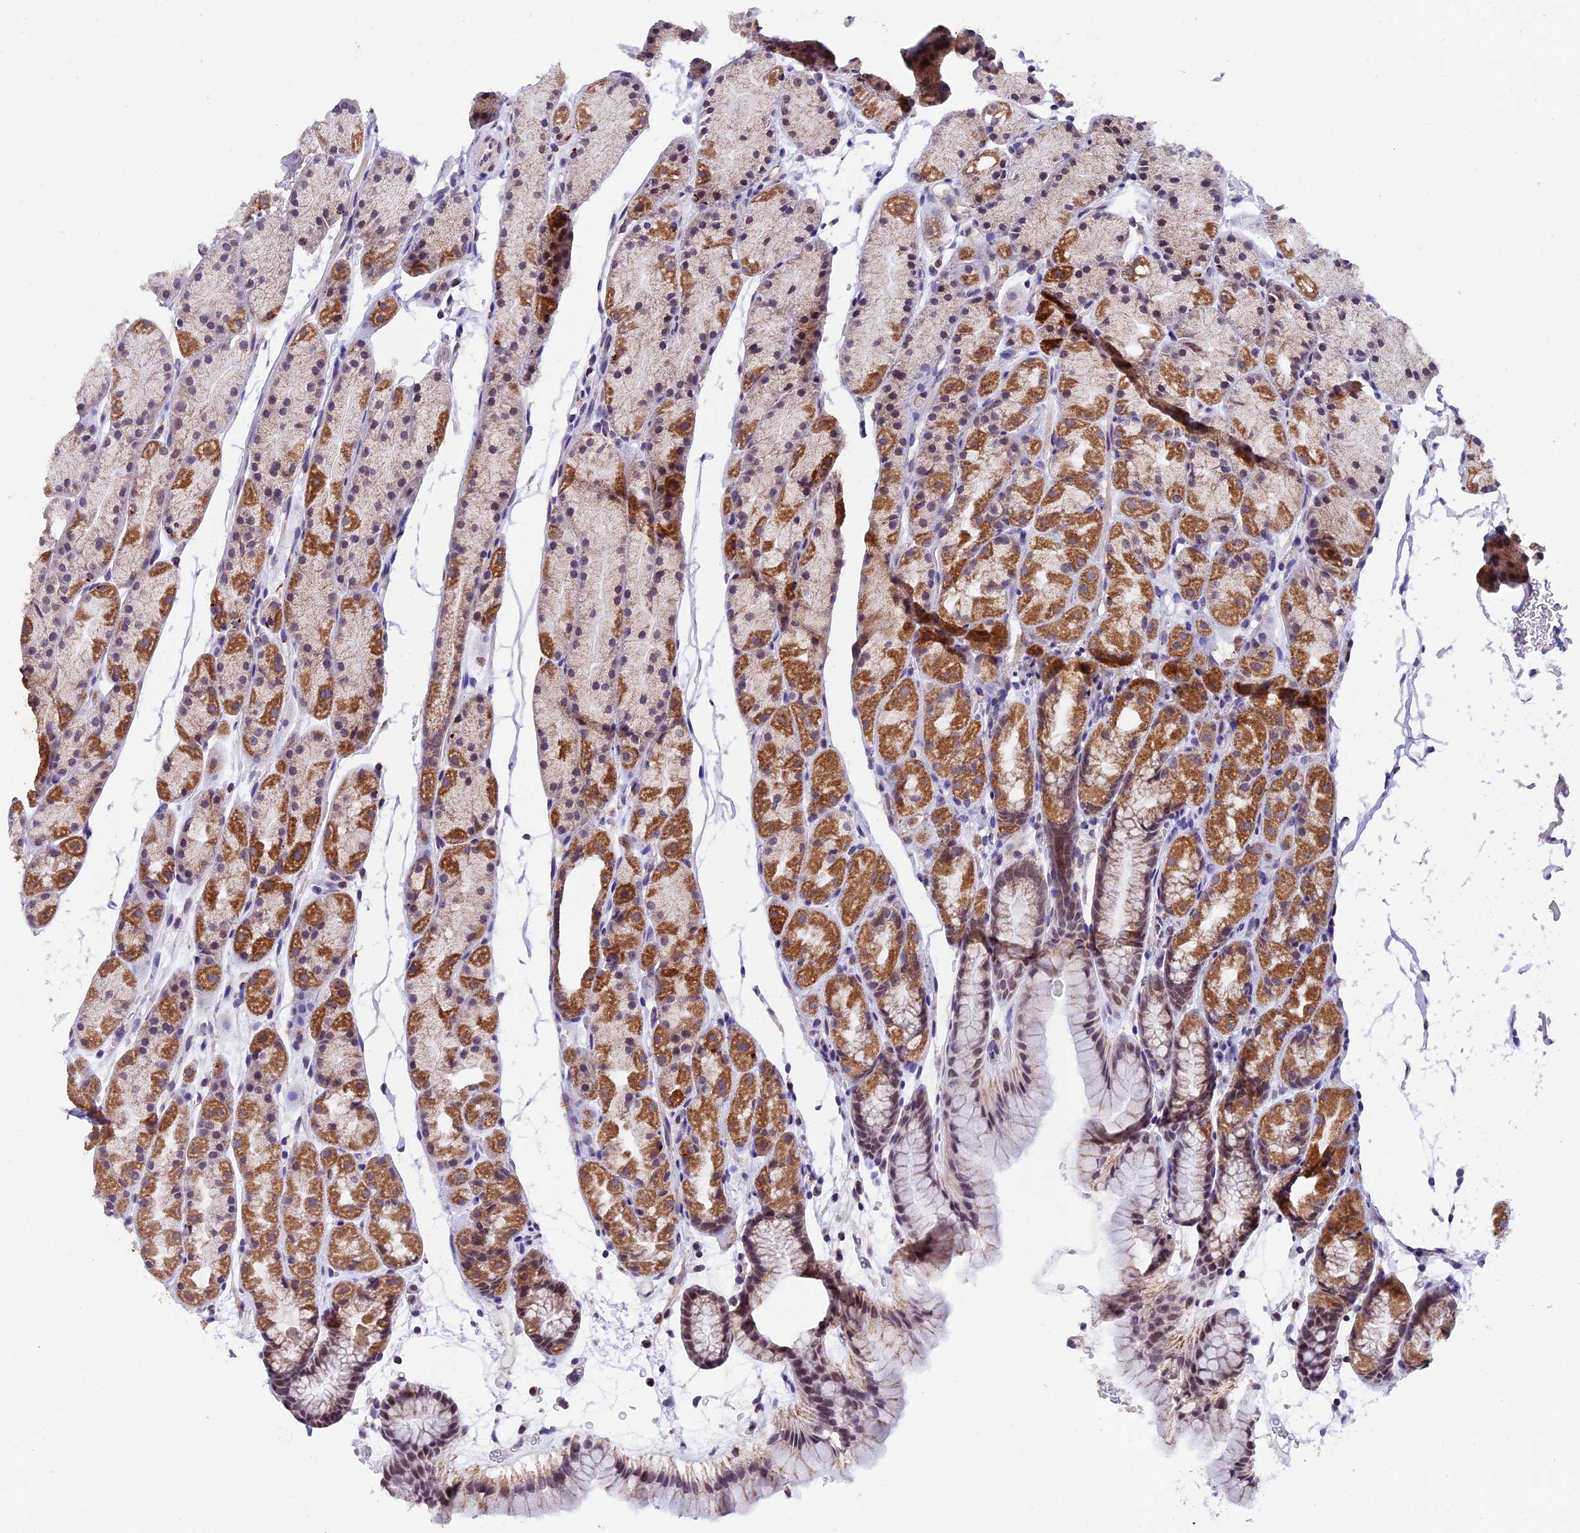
{"staining": {"intensity": "moderate", "quantity": "25%-75%", "location": "cytoplasmic/membranous"}, "tissue": "stomach", "cell_type": "Glandular cells", "image_type": "normal", "snomed": [{"axis": "morphology", "description": "Normal tissue, NOS"}, {"axis": "topography", "description": "Stomach, upper"}, {"axis": "topography", "description": "Stomach"}], "caption": "Immunohistochemical staining of normal stomach reveals medium levels of moderate cytoplasmic/membranous expression in about 25%-75% of glandular cells. (brown staining indicates protein expression, while blue staining denotes nuclei).", "gene": "TFAM", "patient": {"sex": "male", "age": 47}}